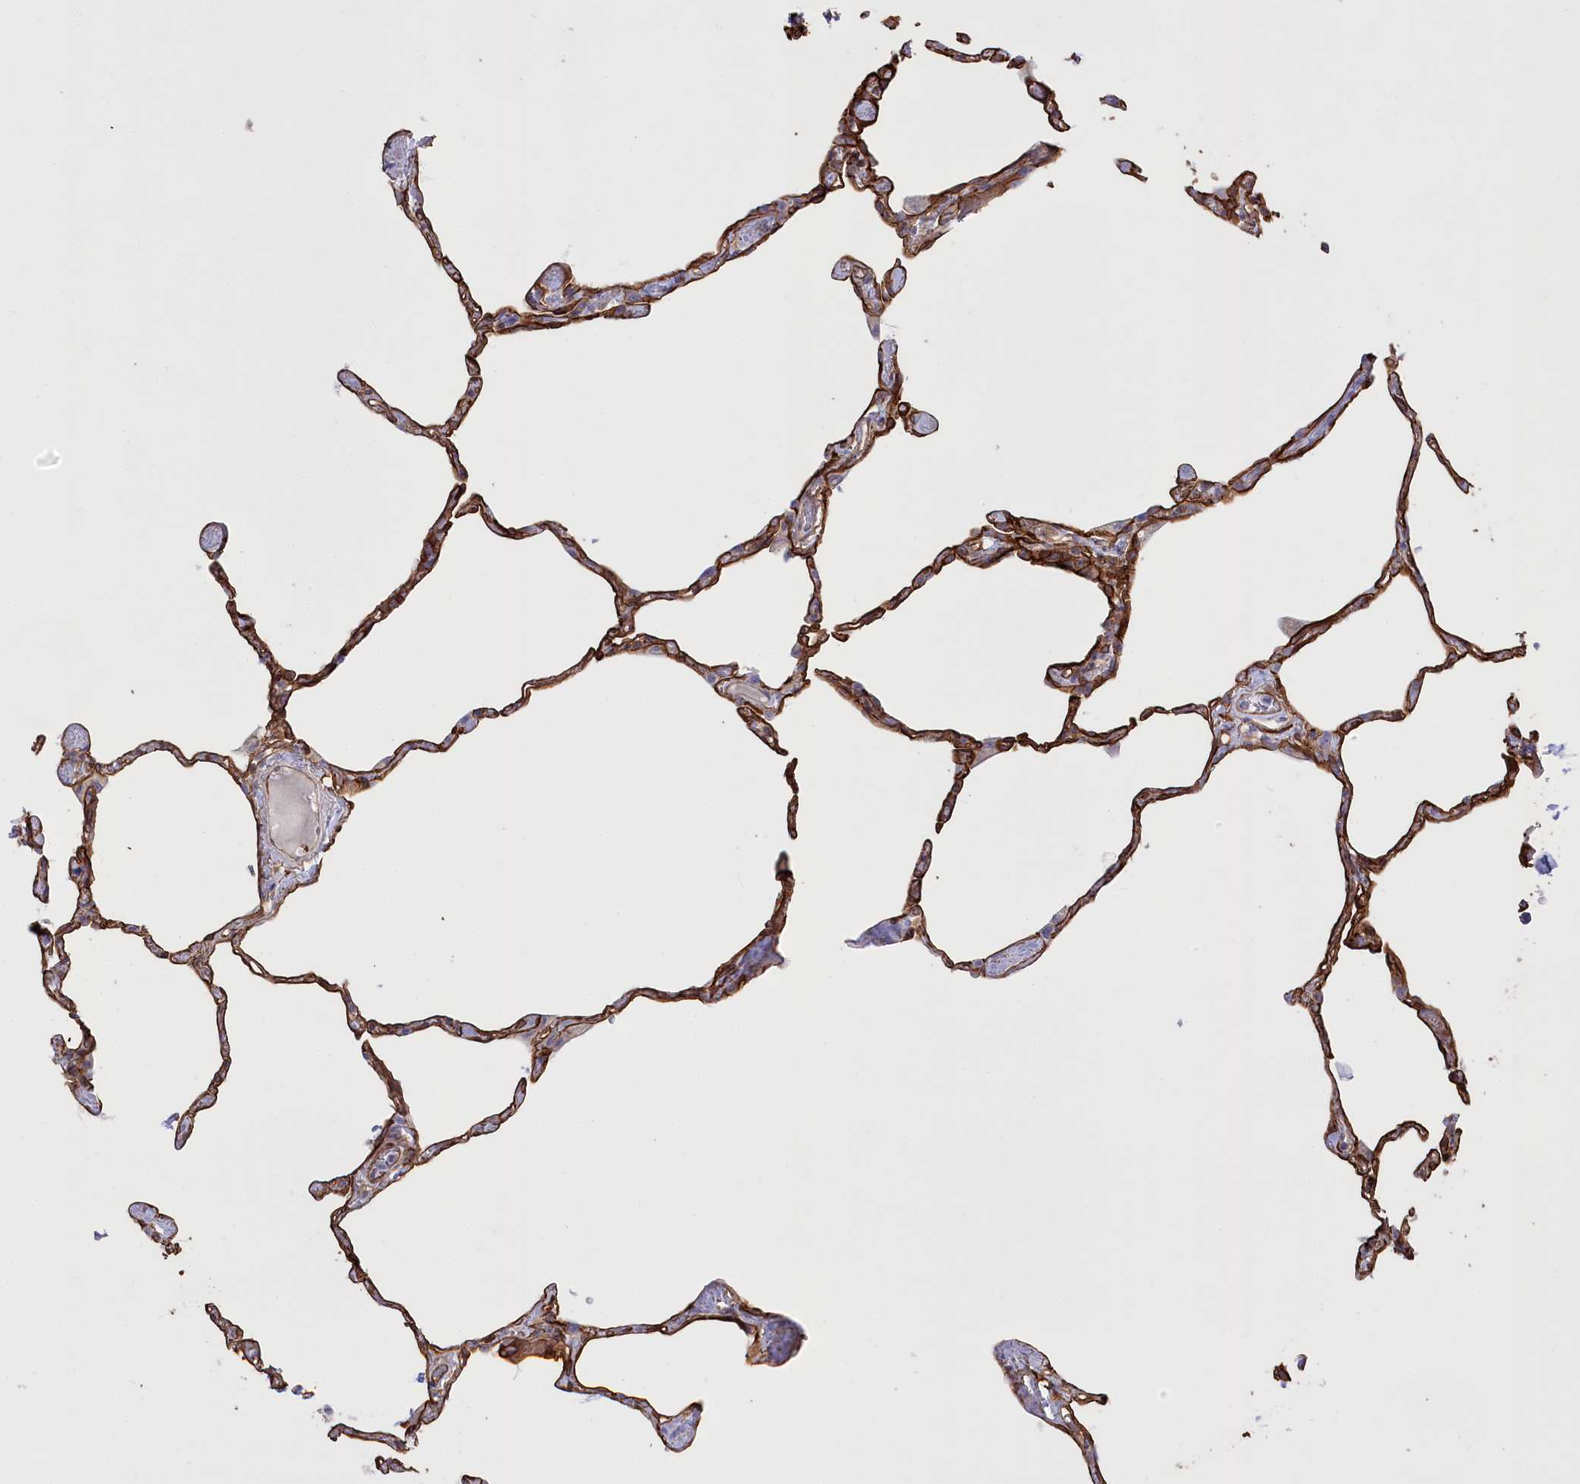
{"staining": {"intensity": "strong", "quantity": ">75%", "location": "cytoplasmic/membranous"}, "tissue": "lung", "cell_type": "Alveolar cells", "image_type": "normal", "snomed": [{"axis": "morphology", "description": "Normal tissue, NOS"}, {"axis": "topography", "description": "Lung"}], "caption": "Immunohistochemical staining of benign human lung displays strong cytoplasmic/membranous protein staining in about >75% of alveolar cells. Nuclei are stained in blue.", "gene": "SLC39A10", "patient": {"sex": "male", "age": 65}}